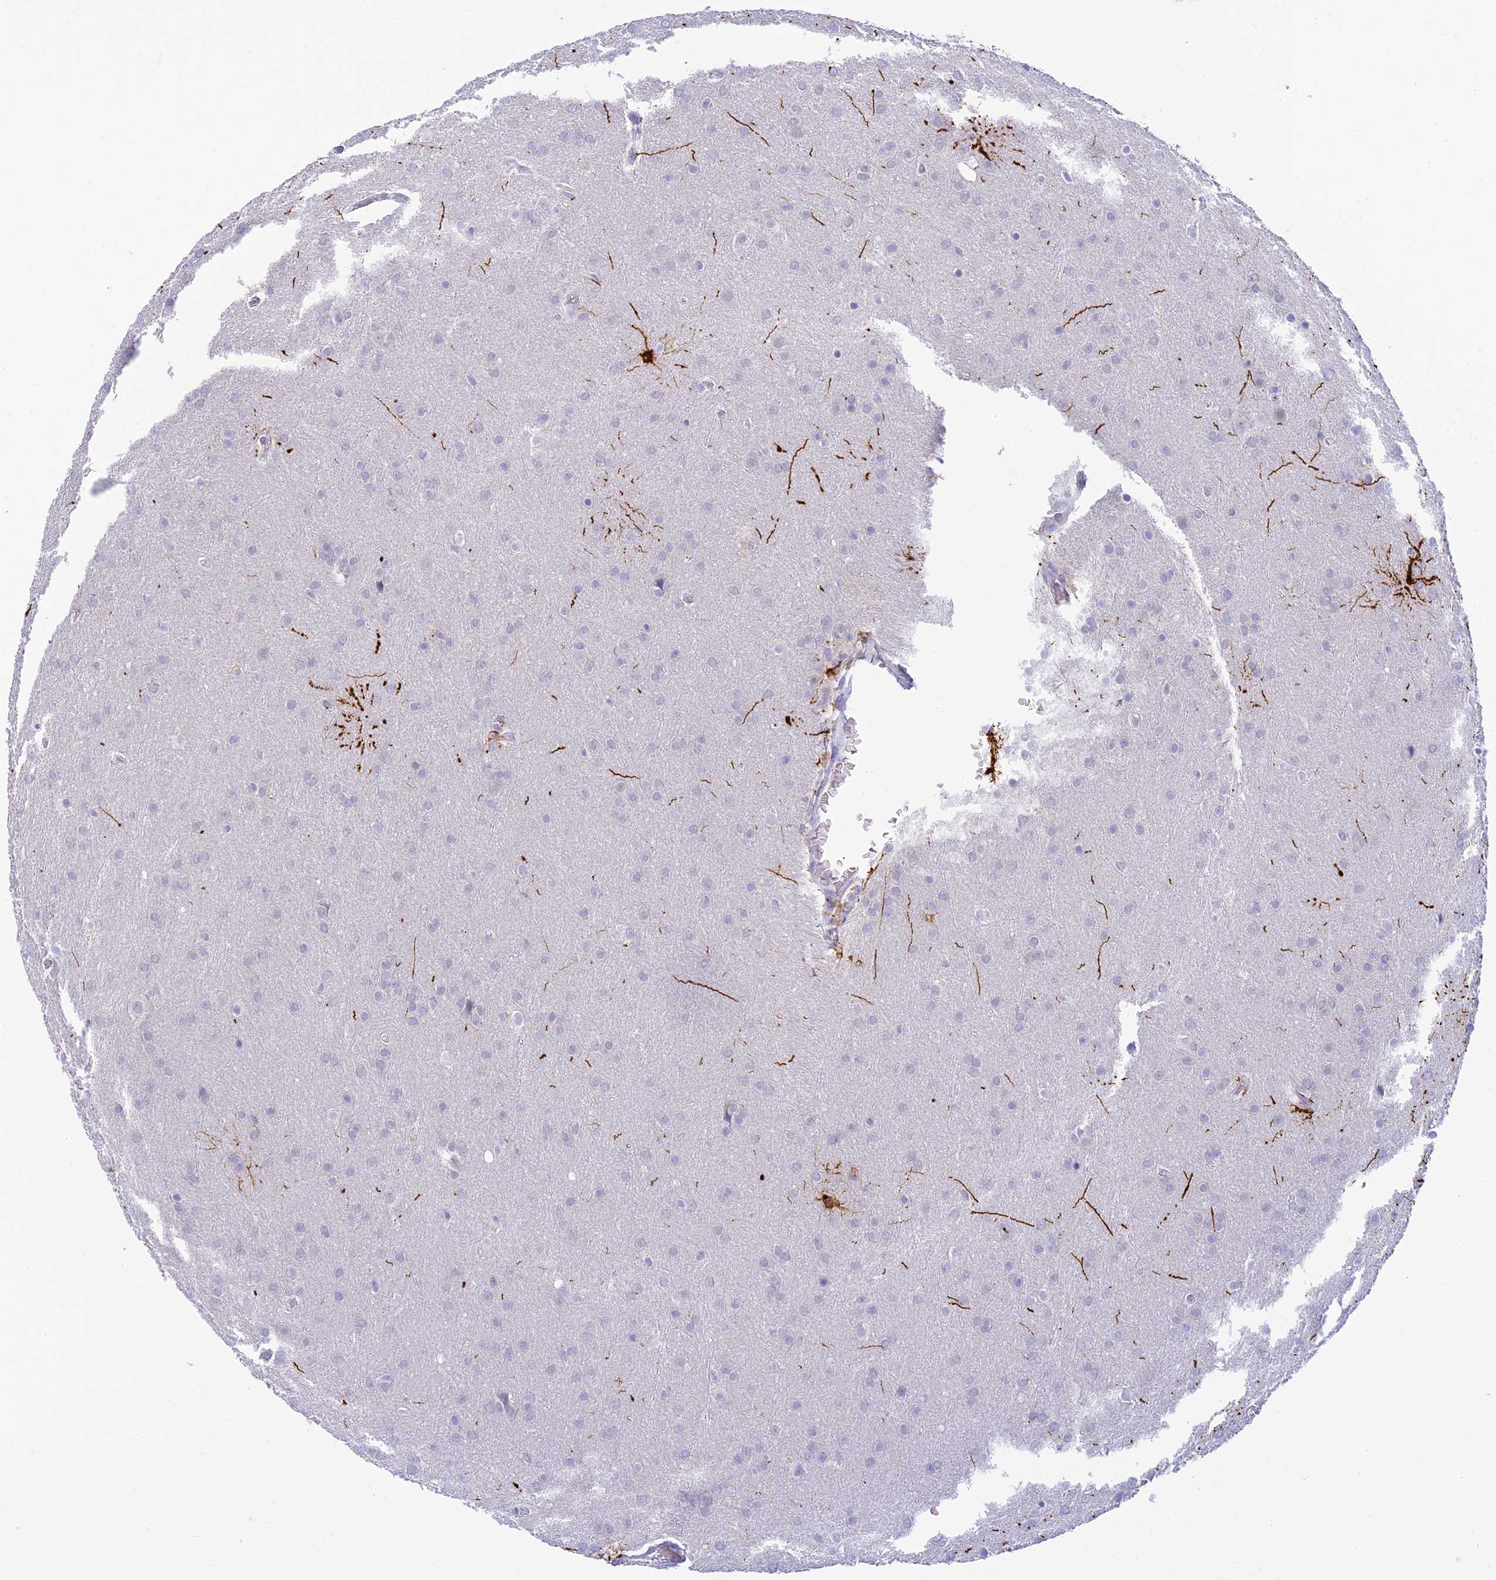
{"staining": {"intensity": "negative", "quantity": "none", "location": "none"}, "tissue": "glioma", "cell_type": "Tumor cells", "image_type": "cancer", "snomed": [{"axis": "morphology", "description": "Glioma, malignant, Low grade"}, {"axis": "topography", "description": "Brain"}], "caption": "Immunohistochemistry (IHC) photomicrograph of human low-grade glioma (malignant) stained for a protein (brown), which reveals no staining in tumor cells.", "gene": "INTS13", "patient": {"sex": "female", "age": 32}}